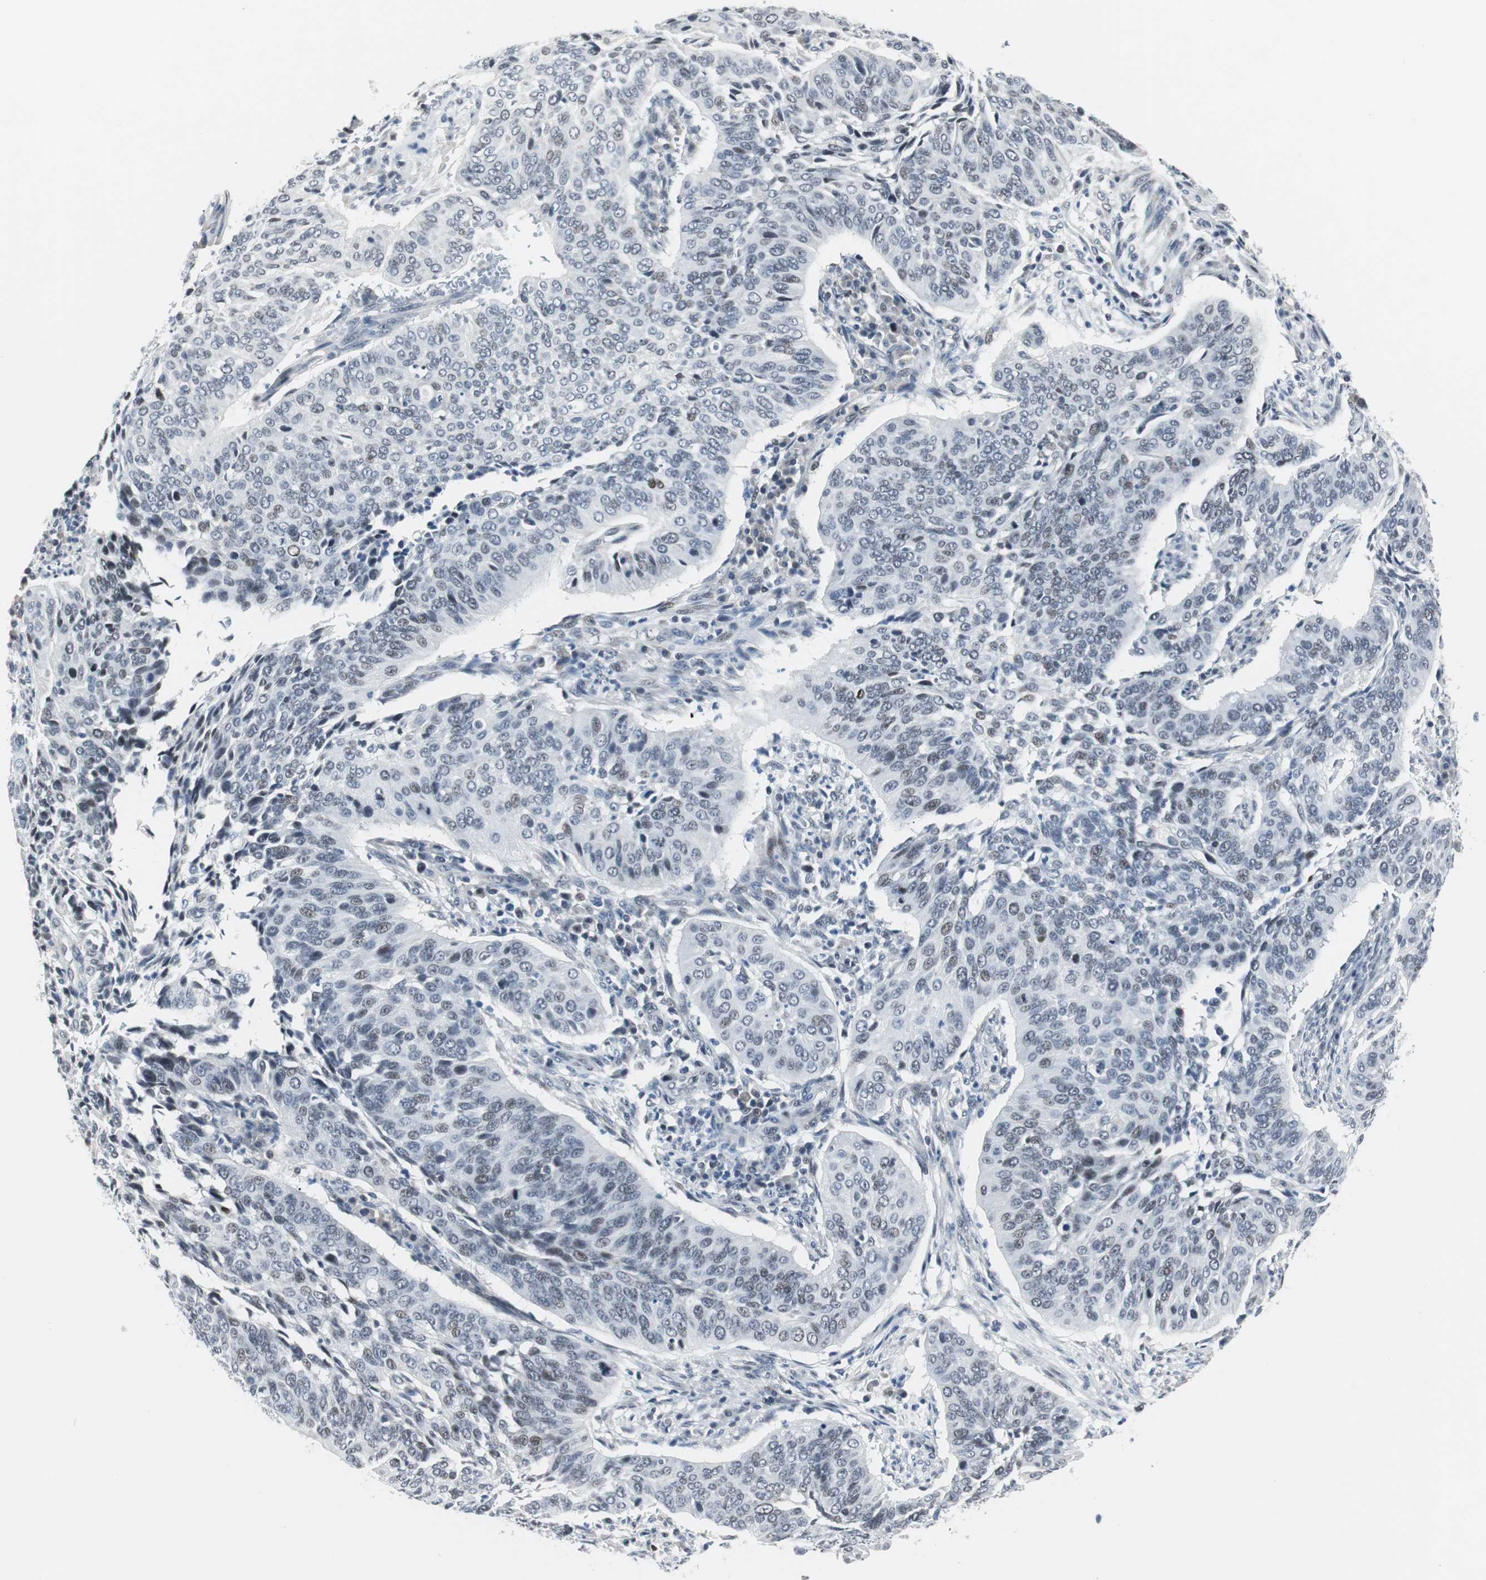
{"staining": {"intensity": "weak", "quantity": "25%-75%", "location": "nuclear"}, "tissue": "cervical cancer", "cell_type": "Tumor cells", "image_type": "cancer", "snomed": [{"axis": "morphology", "description": "Squamous cell carcinoma, NOS"}, {"axis": "topography", "description": "Cervix"}], "caption": "Protein staining reveals weak nuclear expression in approximately 25%-75% of tumor cells in cervical squamous cell carcinoma.", "gene": "MTA1", "patient": {"sex": "female", "age": 39}}